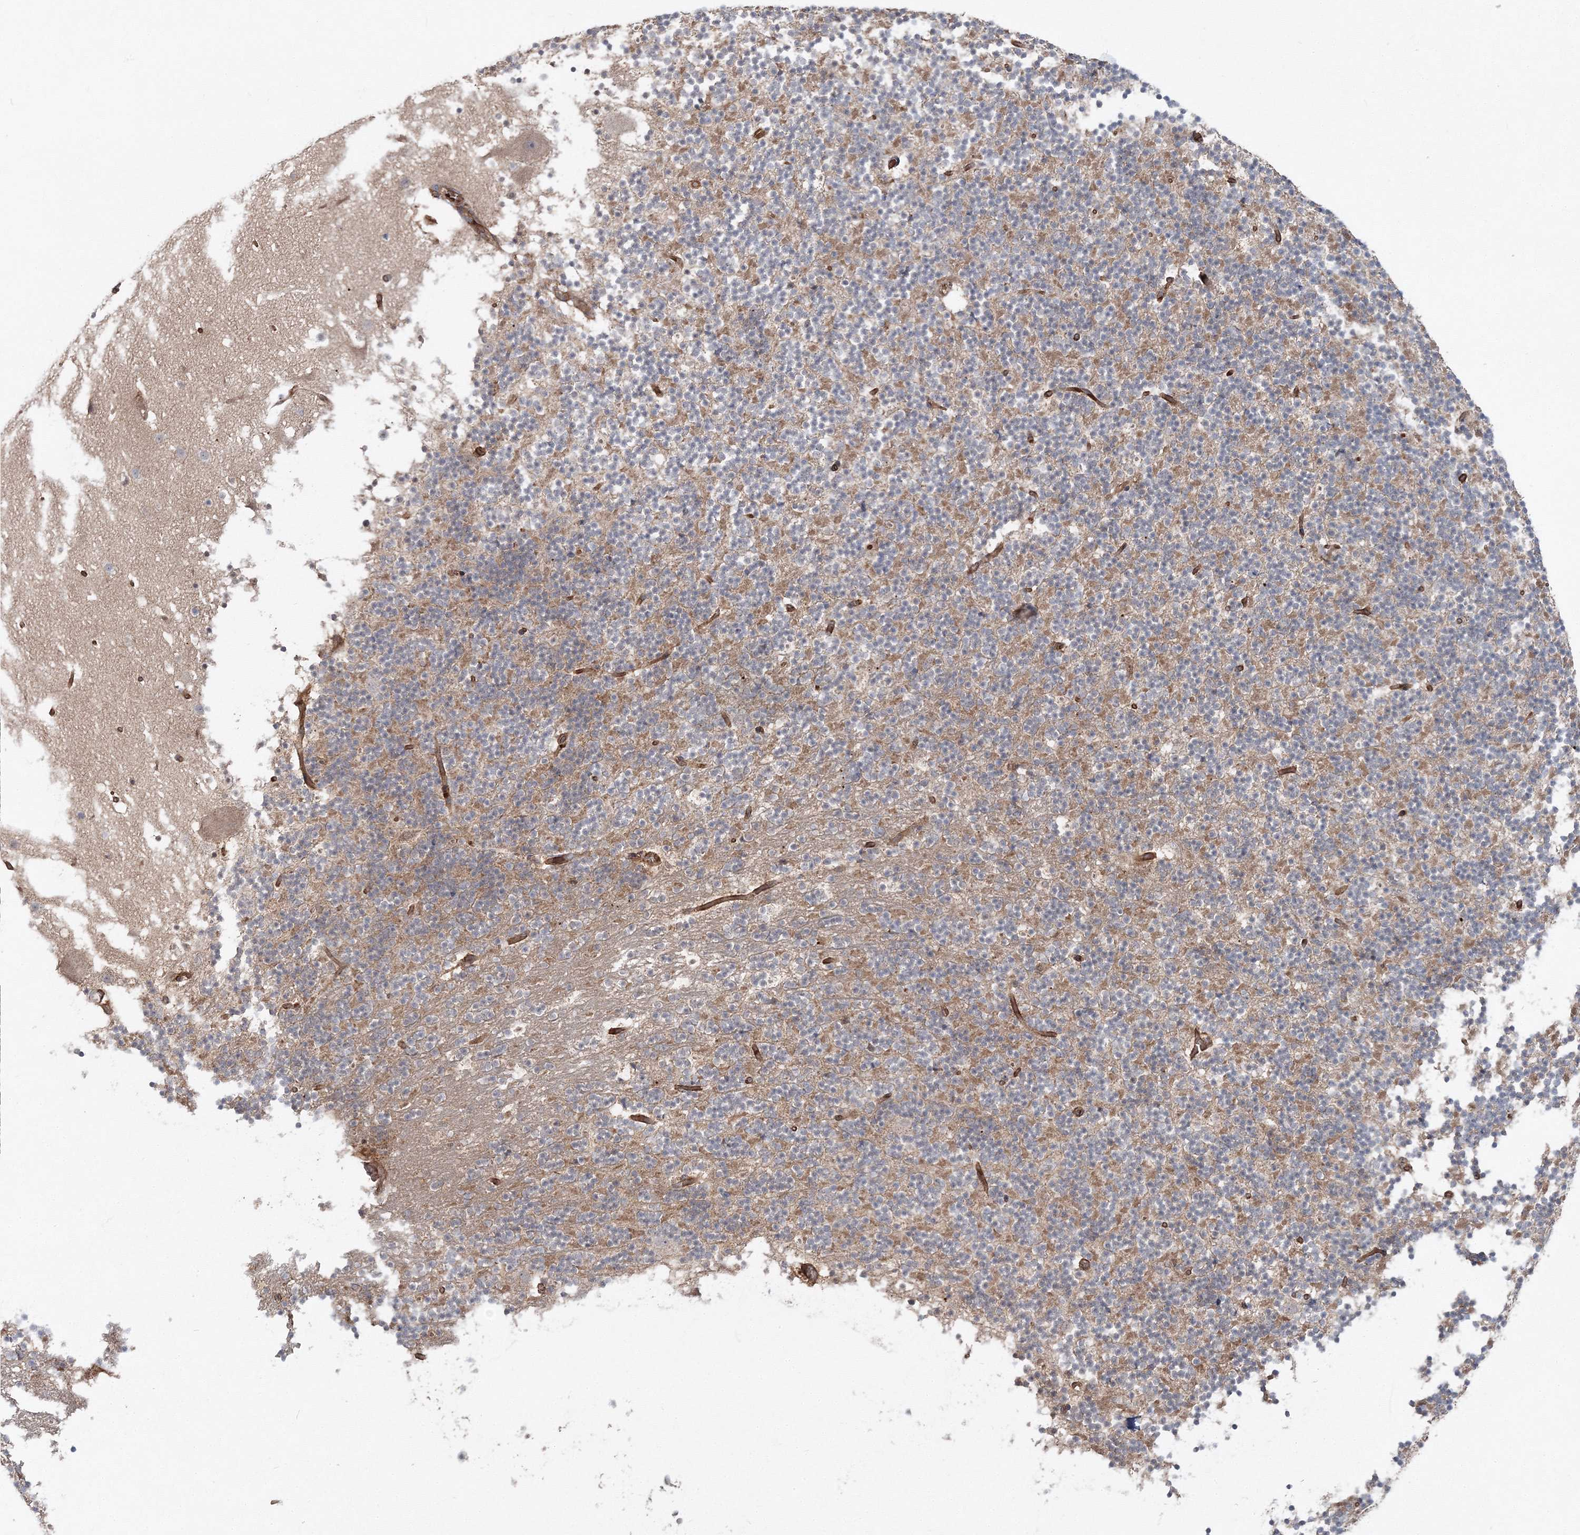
{"staining": {"intensity": "weak", "quantity": "25%-75%", "location": "cytoplasmic/membranous"}, "tissue": "cerebellum", "cell_type": "Cells in granular layer", "image_type": "normal", "snomed": [{"axis": "morphology", "description": "Normal tissue, NOS"}, {"axis": "topography", "description": "Cerebellum"}], "caption": "Human cerebellum stained with a brown dye shows weak cytoplasmic/membranous positive expression in about 25%-75% of cells in granular layer.", "gene": "PCBD2", "patient": {"sex": "male", "age": 57}}